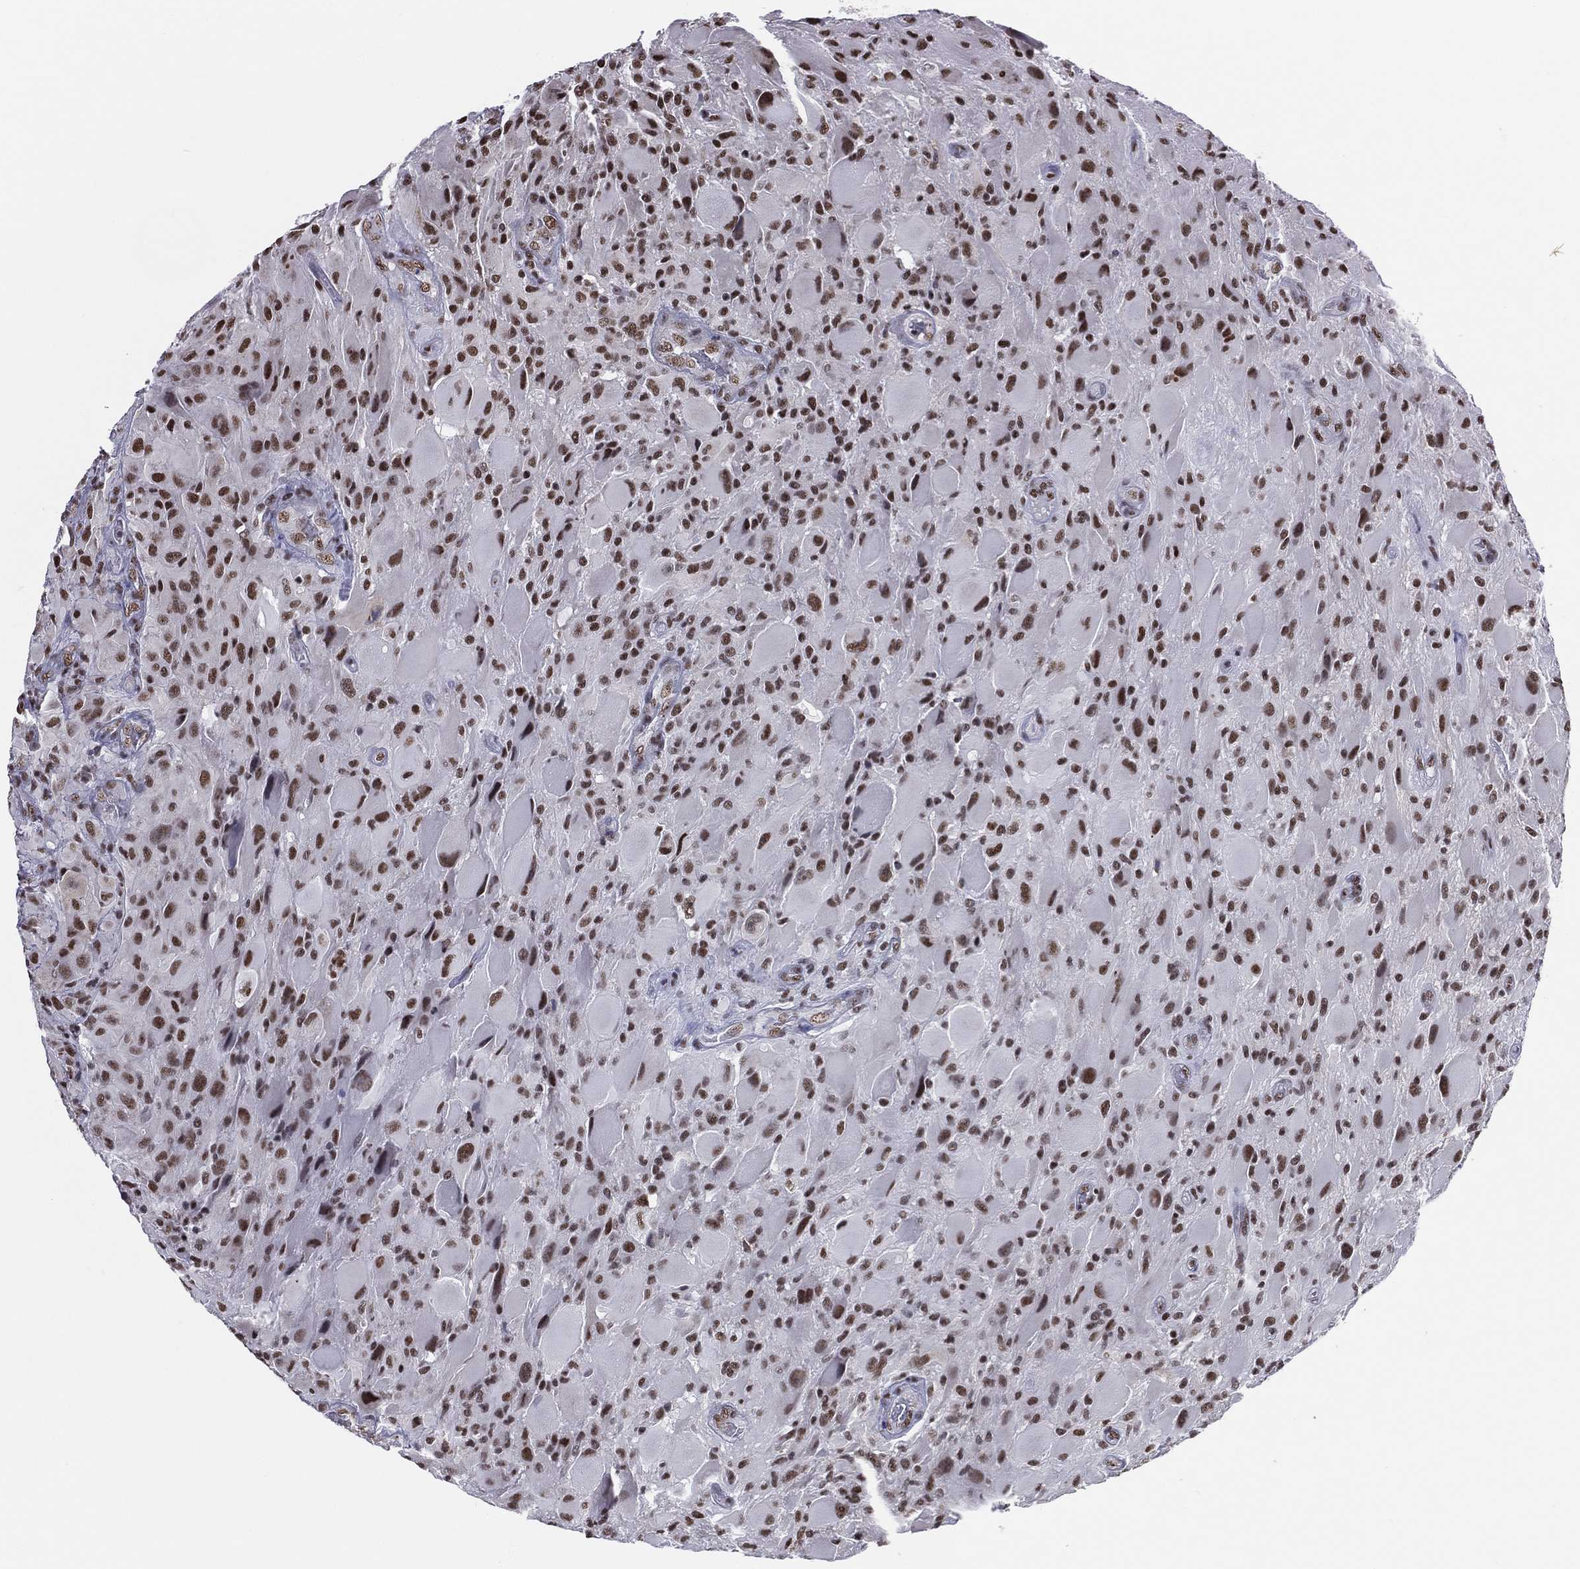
{"staining": {"intensity": "strong", "quantity": ">75%", "location": "nuclear"}, "tissue": "glioma", "cell_type": "Tumor cells", "image_type": "cancer", "snomed": [{"axis": "morphology", "description": "Glioma, malignant, High grade"}, {"axis": "topography", "description": "Cerebral cortex"}], "caption": "This image reveals glioma stained with immunohistochemistry to label a protein in brown. The nuclear of tumor cells show strong positivity for the protein. Nuclei are counter-stained blue.", "gene": "ZNF7", "patient": {"sex": "male", "age": 35}}